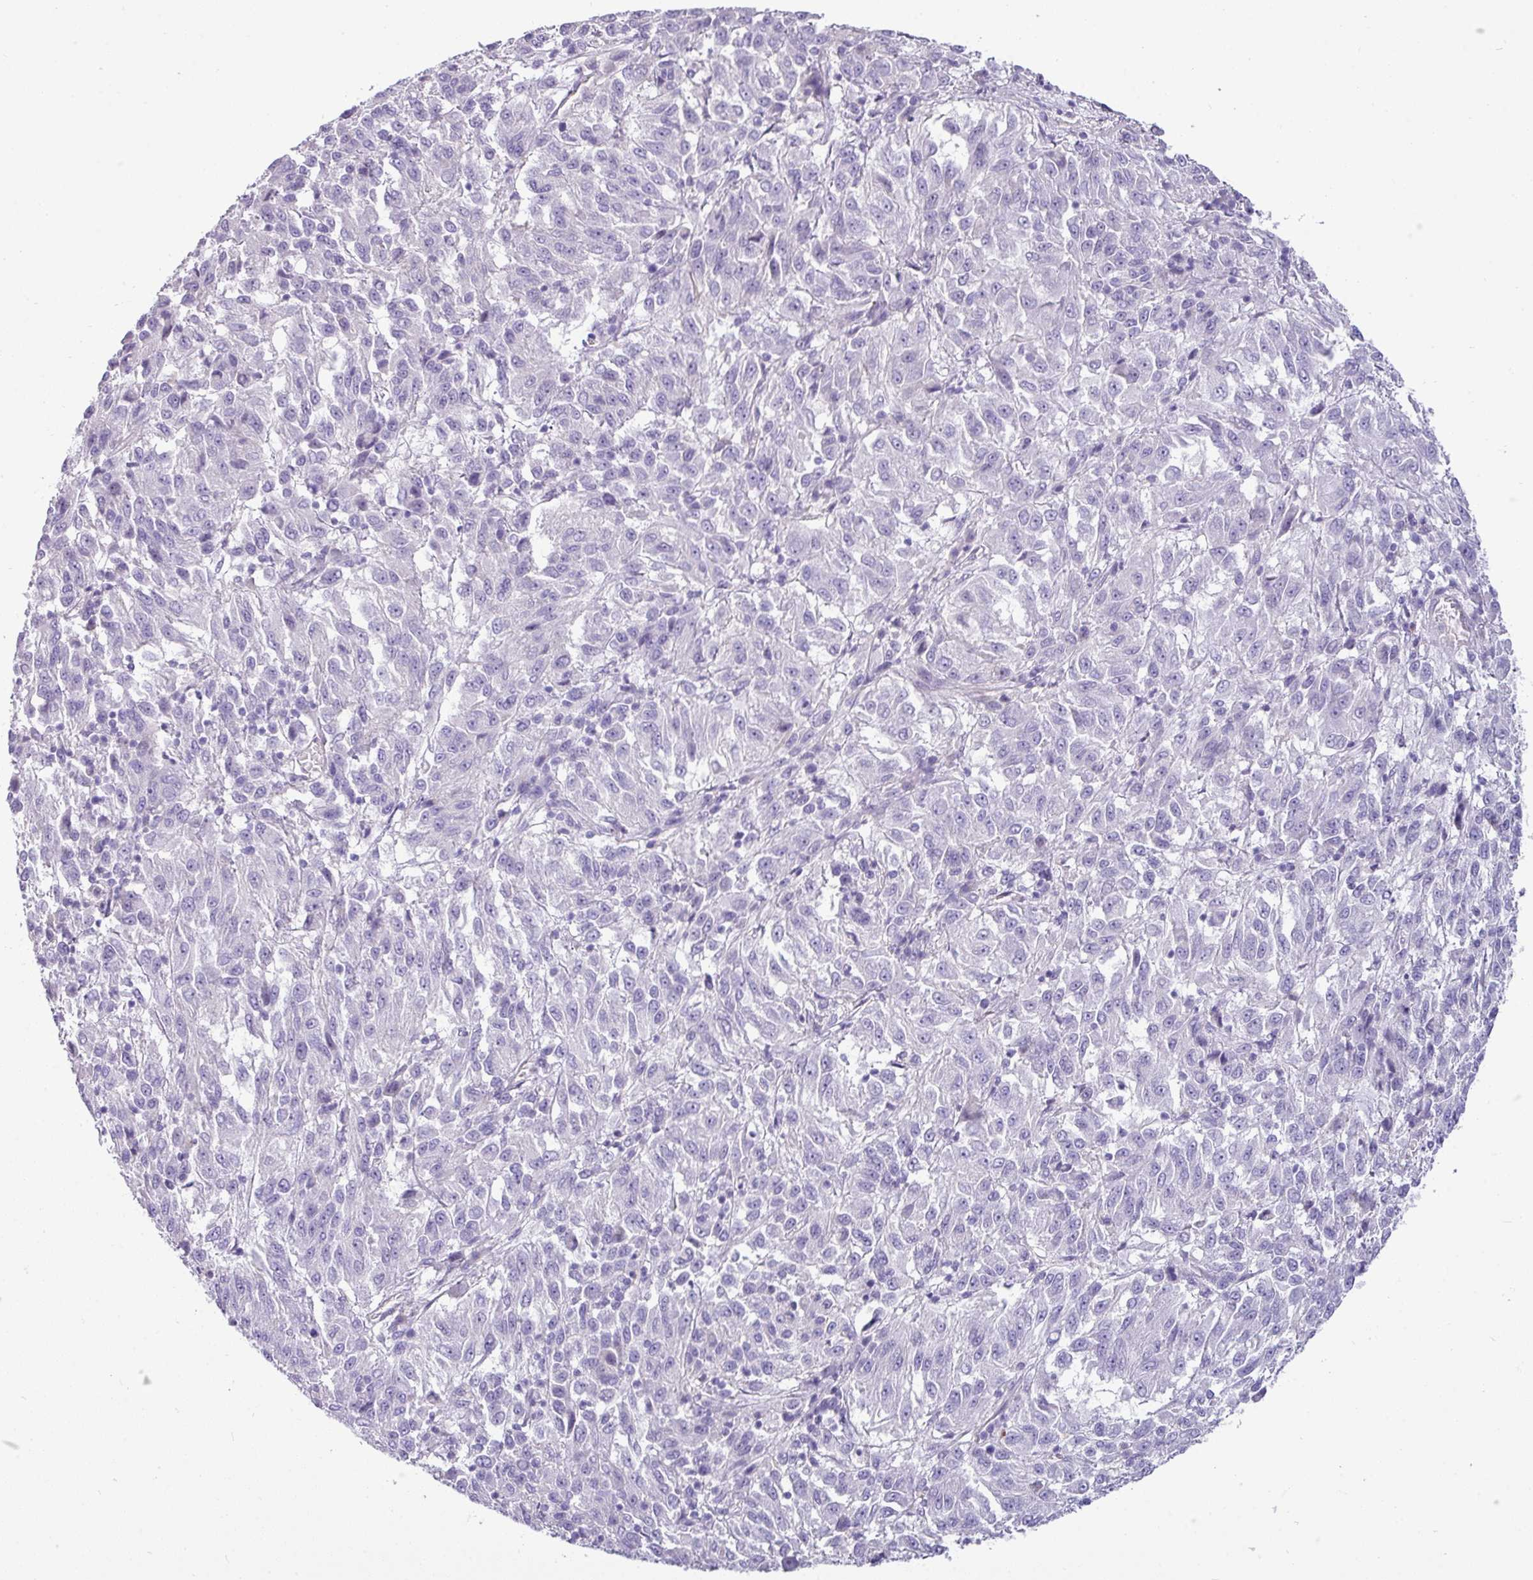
{"staining": {"intensity": "negative", "quantity": "none", "location": "none"}, "tissue": "melanoma", "cell_type": "Tumor cells", "image_type": "cancer", "snomed": [{"axis": "morphology", "description": "Malignant melanoma, Metastatic site"}, {"axis": "topography", "description": "Lung"}], "caption": "IHC histopathology image of neoplastic tissue: human malignant melanoma (metastatic site) stained with DAB exhibits no significant protein expression in tumor cells. Nuclei are stained in blue.", "gene": "VCX2", "patient": {"sex": "male", "age": 64}}